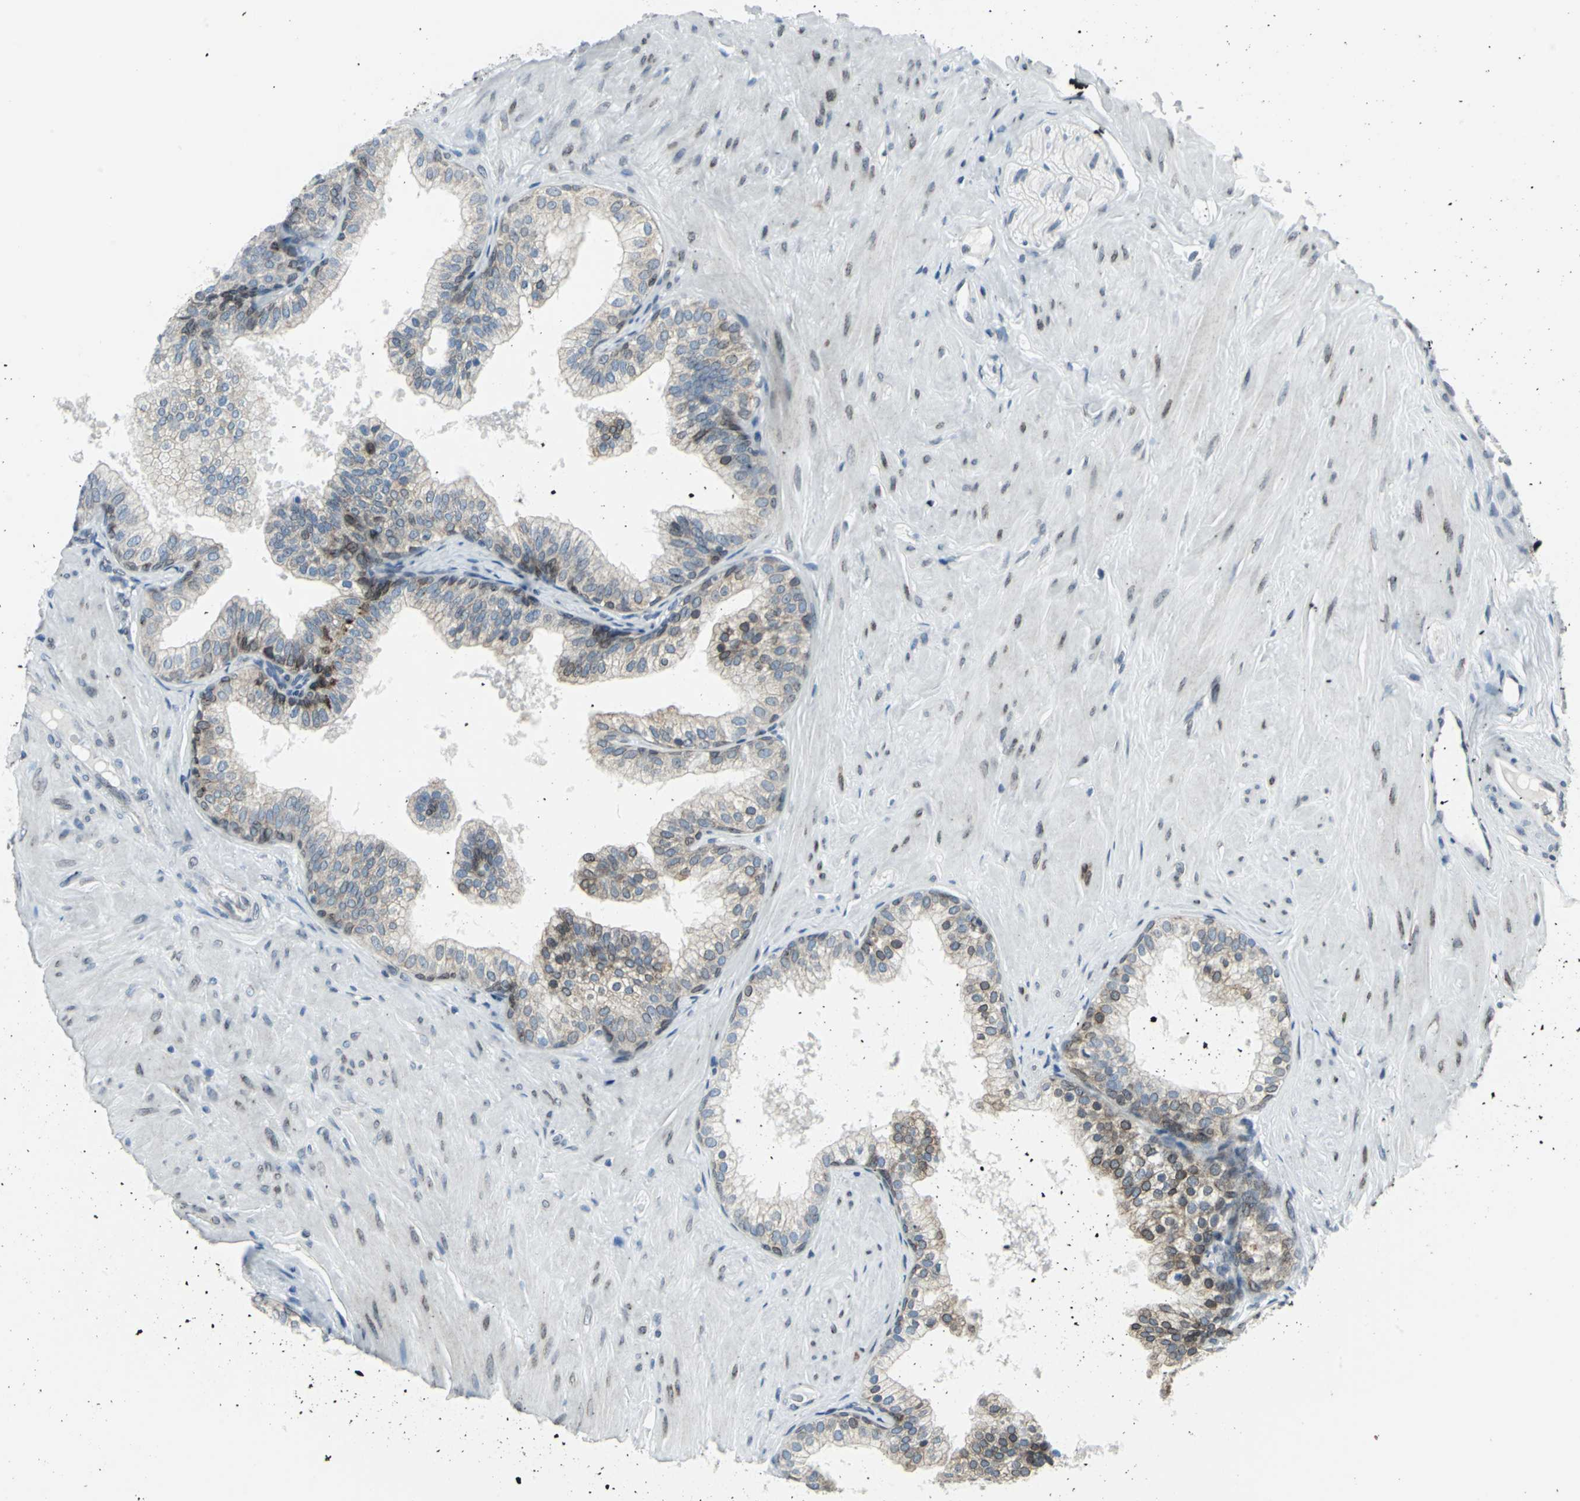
{"staining": {"intensity": "moderate", "quantity": ">75%", "location": "cytoplasmic/membranous,nuclear"}, "tissue": "prostate", "cell_type": "Glandular cells", "image_type": "normal", "snomed": [{"axis": "morphology", "description": "Normal tissue, NOS"}, {"axis": "topography", "description": "Prostate"}], "caption": "Moderate cytoplasmic/membranous,nuclear positivity for a protein is appreciated in approximately >75% of glandular cells of normal prostate using immunohistochemistry.", "gene": "SNUPN", "patient": {"sex": "male", "age": 60}}